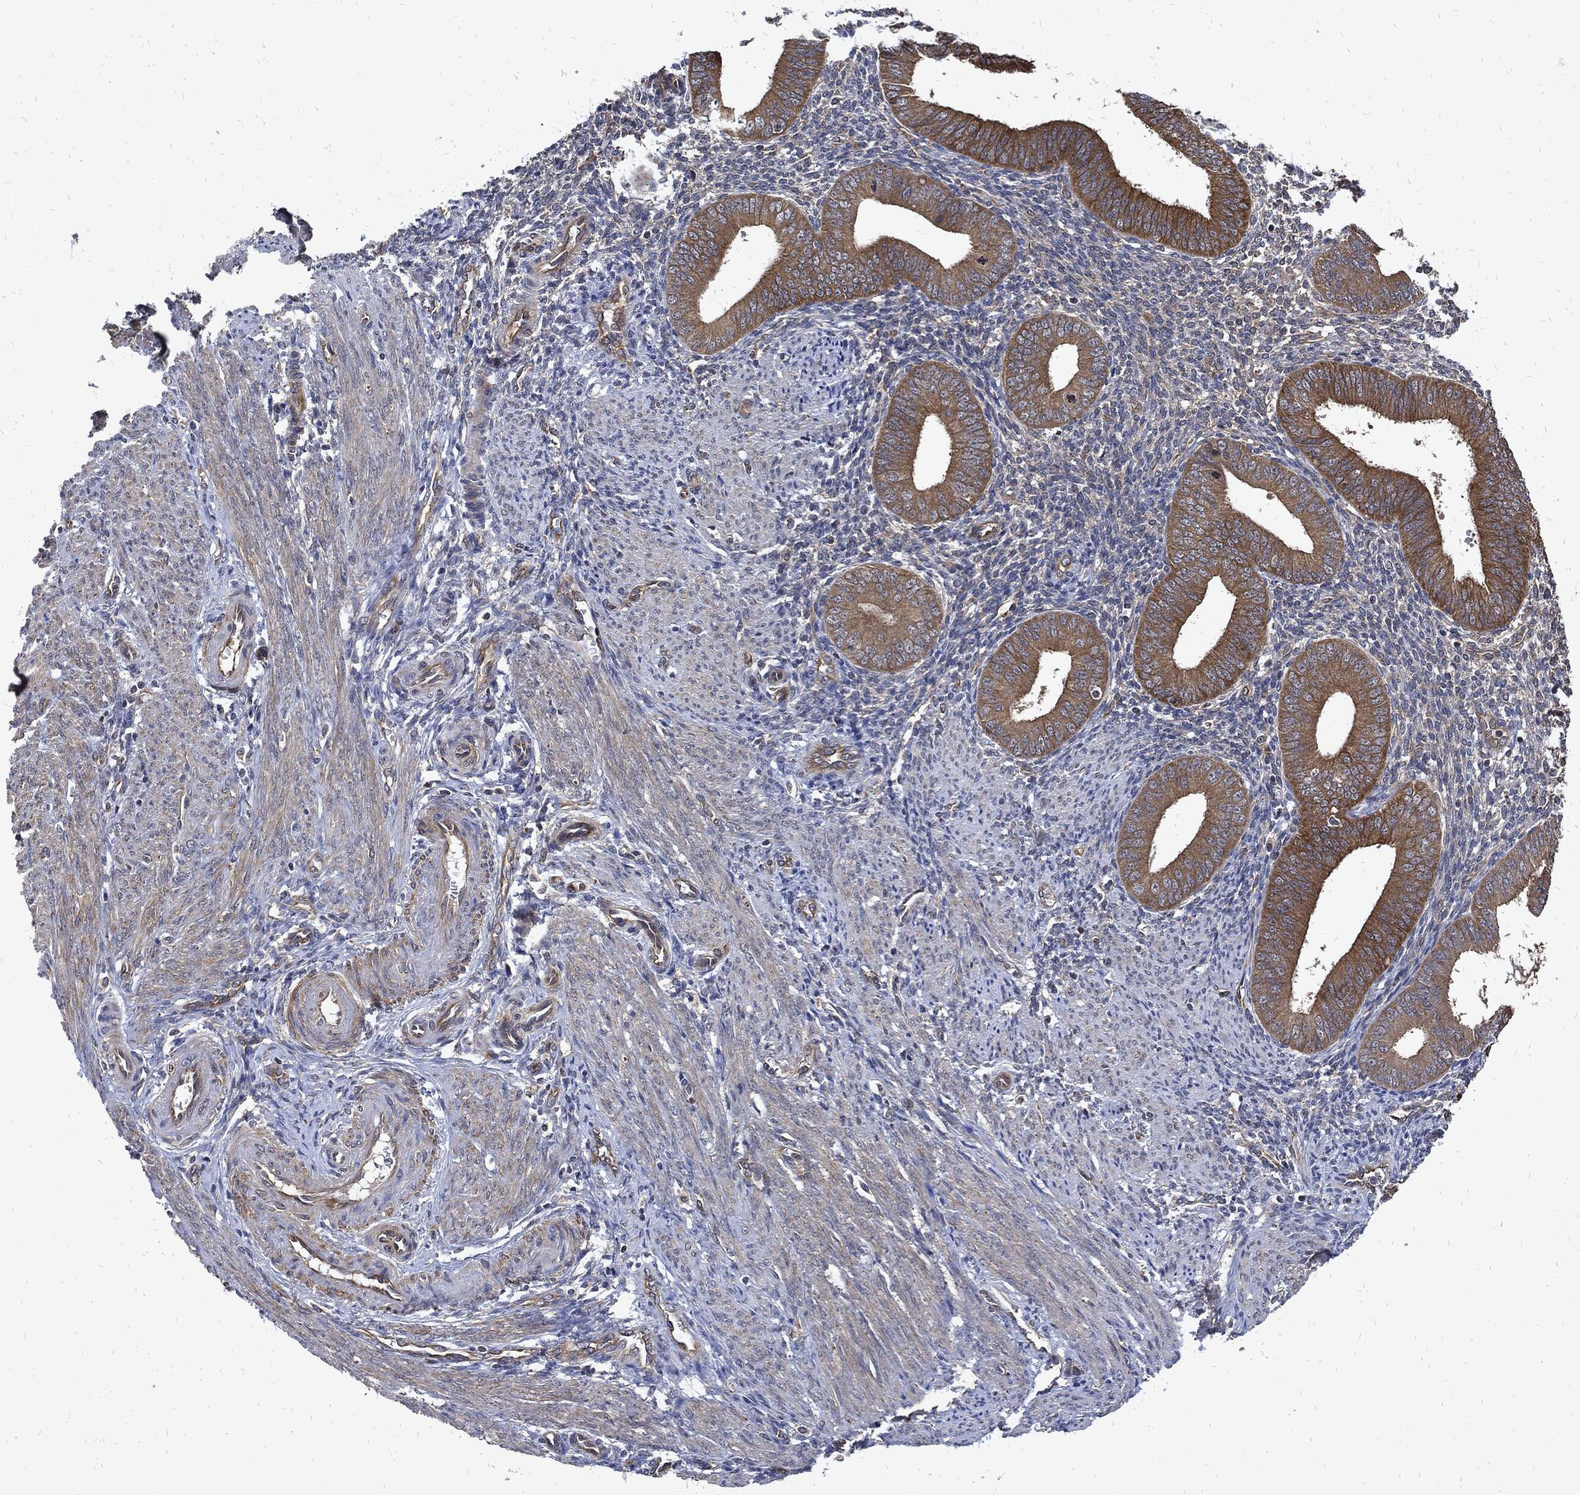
{"staining": {"intensity": "negative", "quantity": "none", "location": "none"}, "tissue": "endometrium", "cell_type": "Cells in endometrial stroma", "image_type": "normal", "snomed": [{"axis": "morphology", "description": "Normal tissue, NOS"}, {"axis": "topography", "description": "Endometrium"}], "caption": "Endometrium stained for a protein using immunohistochemistry (IHC) displays no positivity cells in endometrial stroma.", "gene": "DCTN1", "patient": {"sex": "female", "age": 39}}